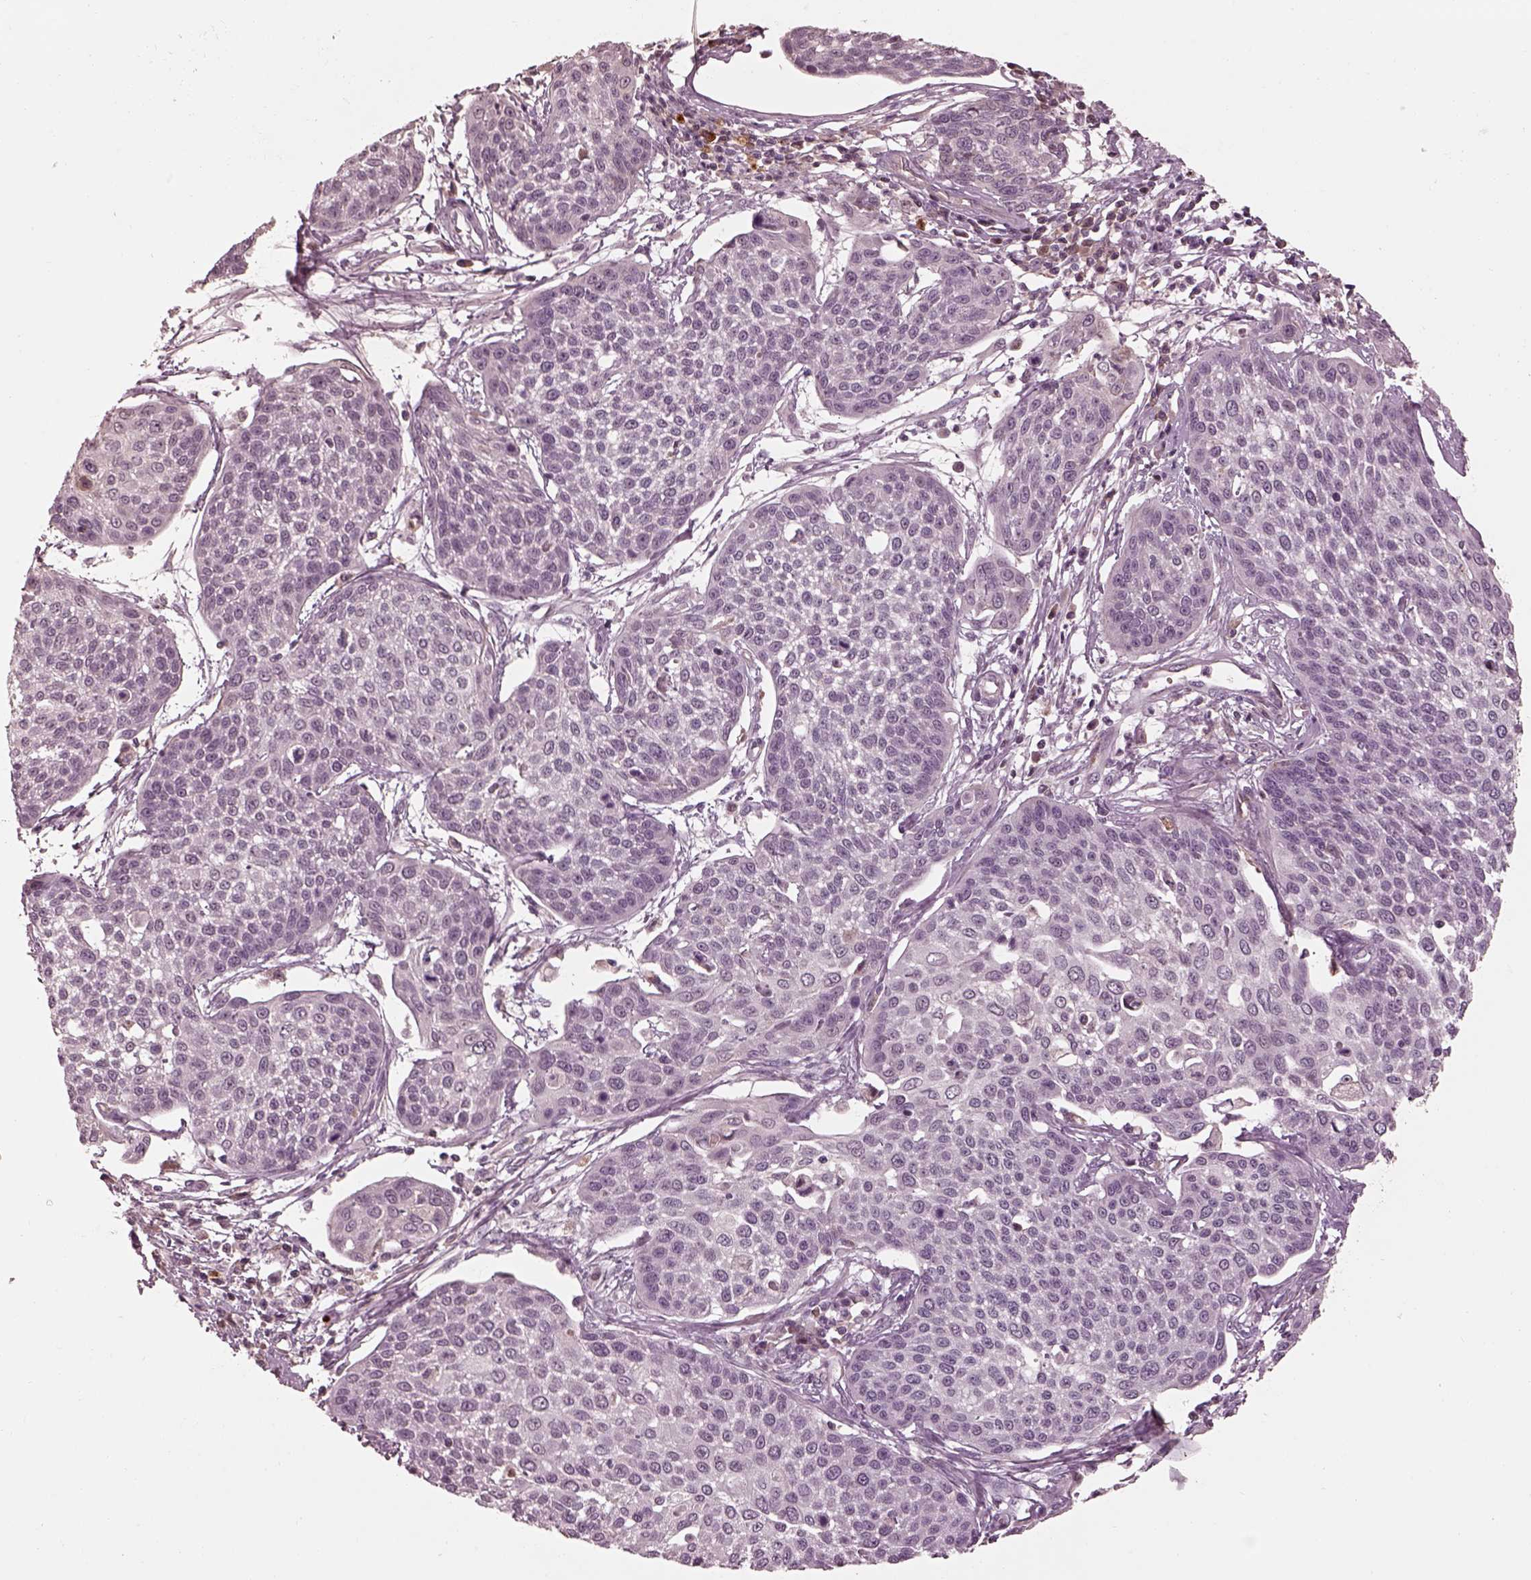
{"staining": {"intensity": "negative", "quantity": "none", "location": "none"}, "tissue": "cervical cancer", "cell_type": "Tumor cells", "image_type": "cancer", "snomed": [{"axis": "morphology", "description": "Squamous cell carcinoma, NOS"}, {"axis": "topography", "description": "Cervix"}], "caption": "Immunohistochemistry (IHC) micrograph of neoplastic tissue: human cervical cancer stained with DAB shows no significant protein staining in tumor cells.", "gene": "KCNA2", "patient": {"sex": "female", "age": 34}}